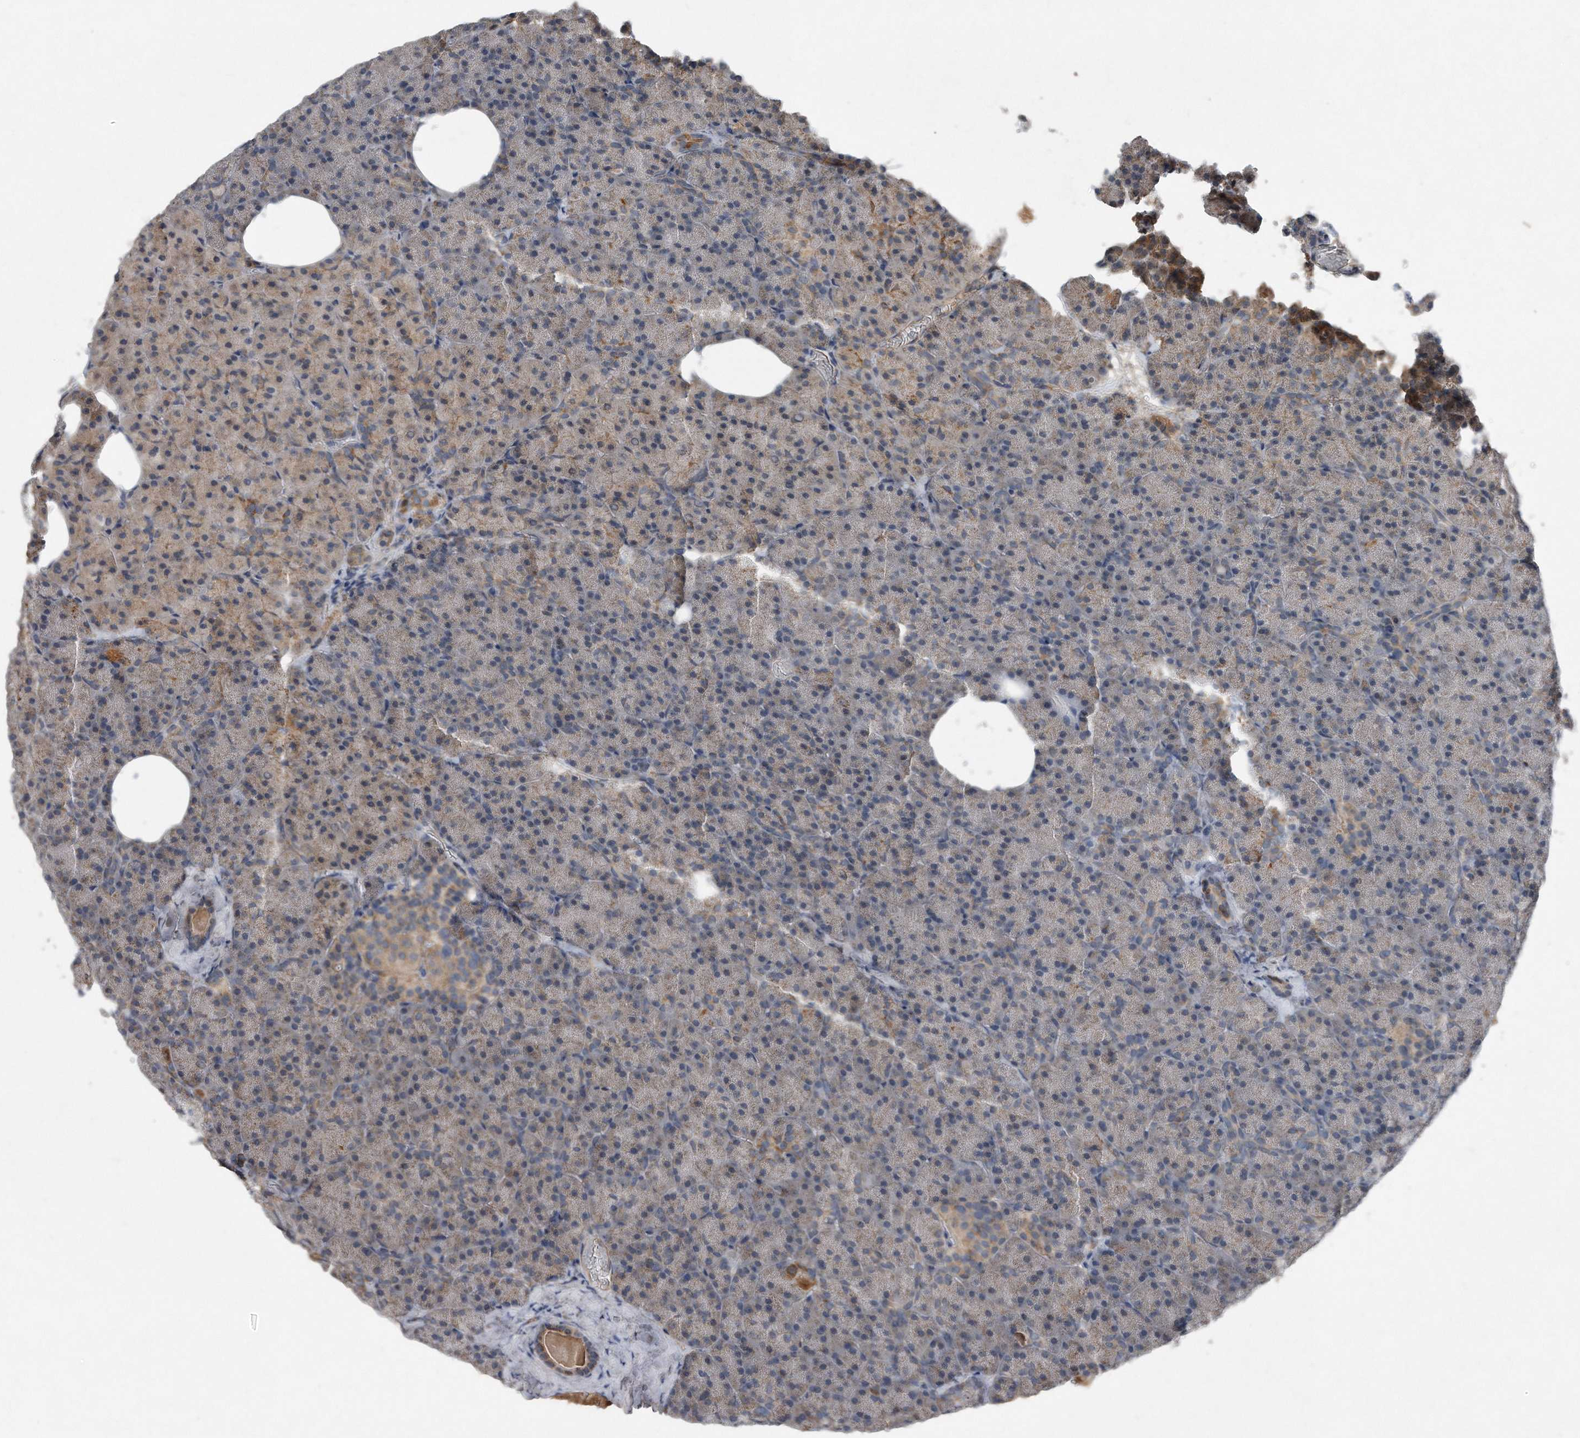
{"staining": {"intensity": "moderate", "quantity": "25%-75%", "location": "cytoplasmic/membranous"}, "tissue": "pancreas", "cell_type": "Exocrine glandular cells", "image_type": "normal", "snomed": [{"axis": "morphology", "description": "Normal tissue, NOS"}, {"axis": "morphology", "description": "Carcinoid, malignant, NOS"}, {"axis": "topography", "description": "Pancreas"}], "caption": "High-power microscopy captured an immunohistochemistry micrograph of normal pancreas, revealing moderate cytoplasmic/membranous staining in approximately 25%-75% of exocrine glandular cells.", "gene": "SDHA", "patient": {"sex": "female", "age": 35}}